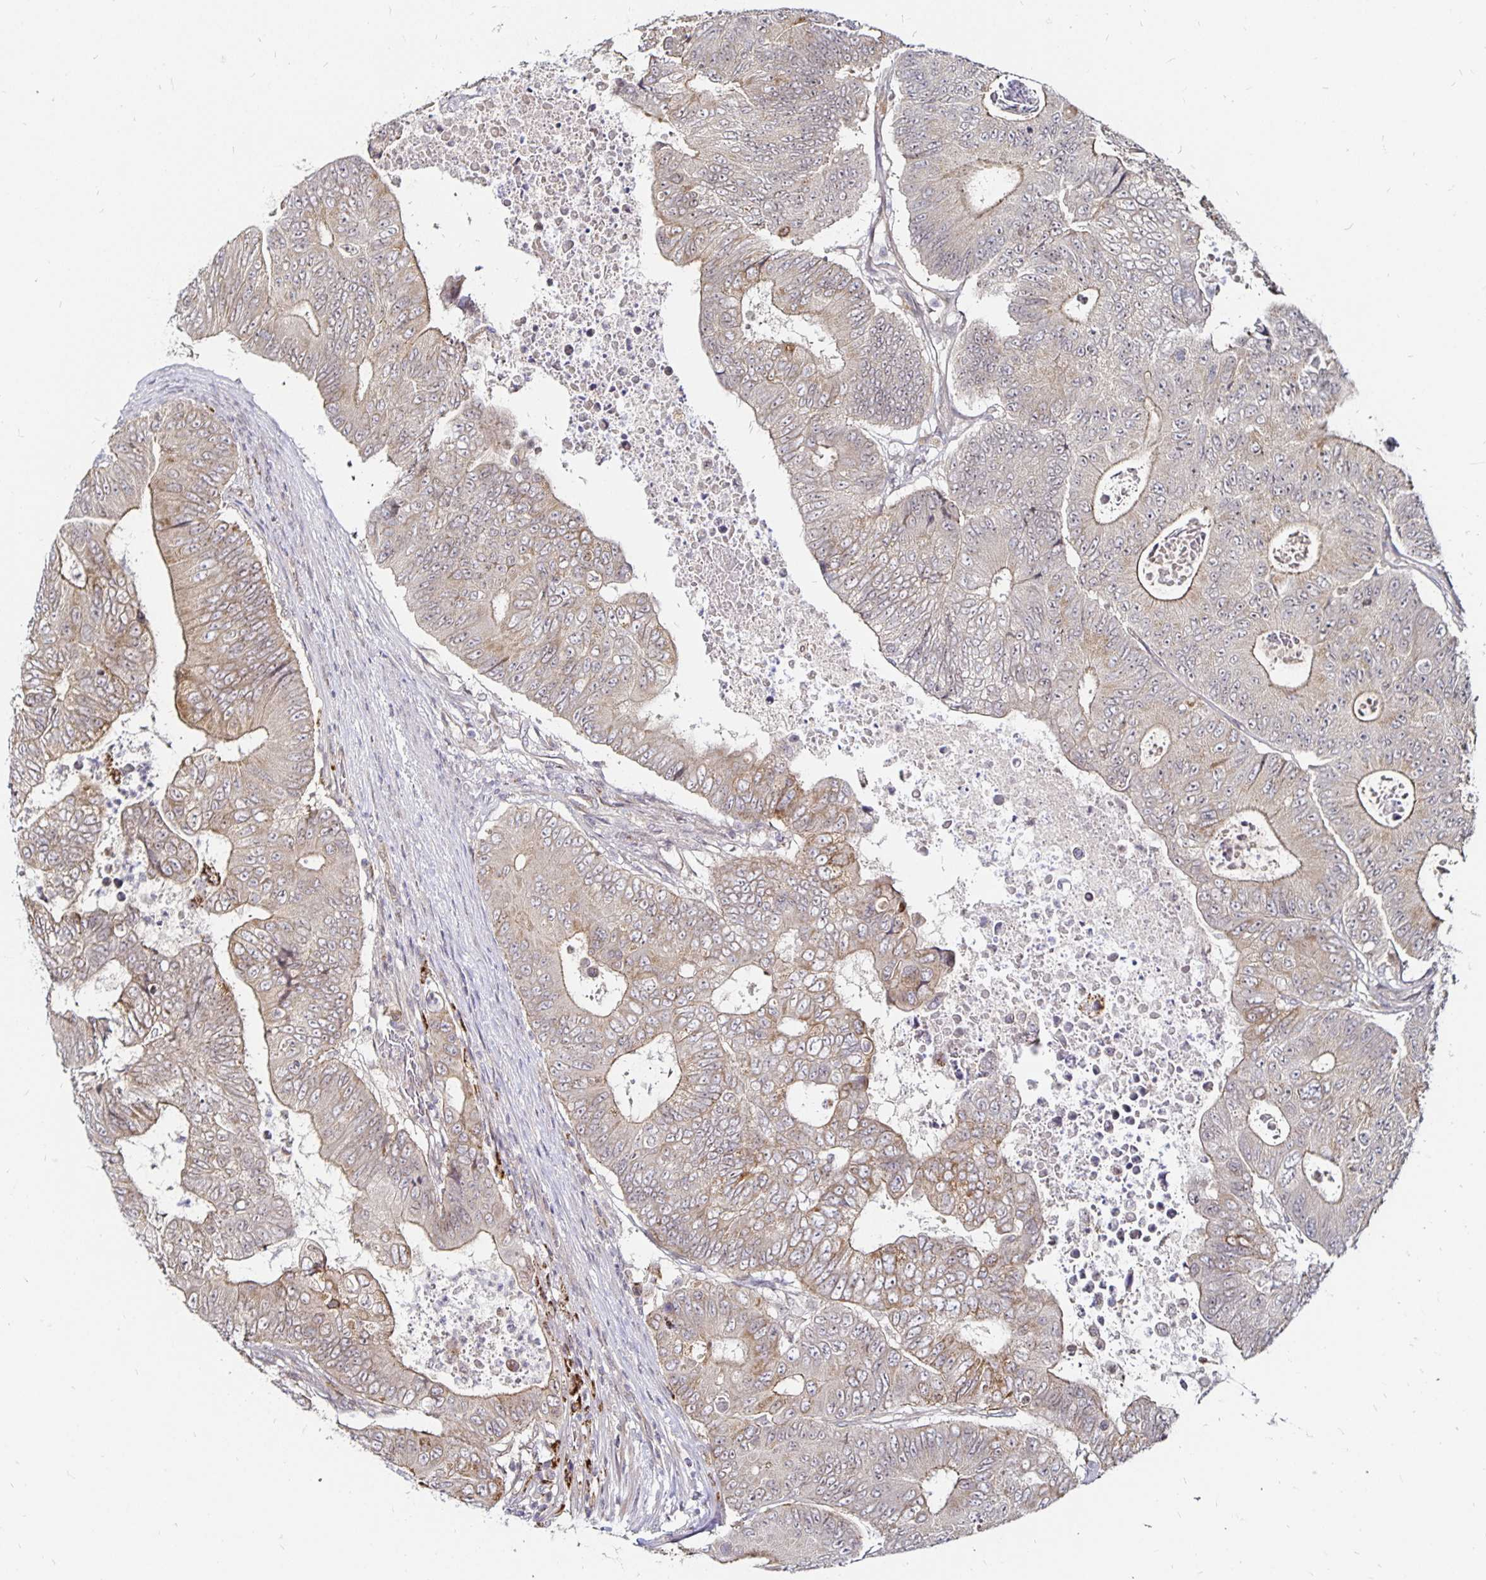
{"staining": {"intensity": "weak", "quantity": "25%-75%", "location": "cytoplasmic/membranous"}, "tissue": "colorectal cancer", "cell_type": "Tumor cells", "image_type": "cancer", "snomed": [{"axis": "morphology", "description": "Adenocarcinoma, NOS"}, {"axis": "topography", "description": "Colon"}], "caption": "An image of human colorectal cancer stained for a protein reveals weak cytoplasmic/membranous brown staining in tumor cells. The protein of interest is stained brown, and the nuclei are stained in blue (DAB IHC with brightfield microscopy, high magnification).", "gene": "CYP27A1", "patient": {"sex": "female", "age": 48}}